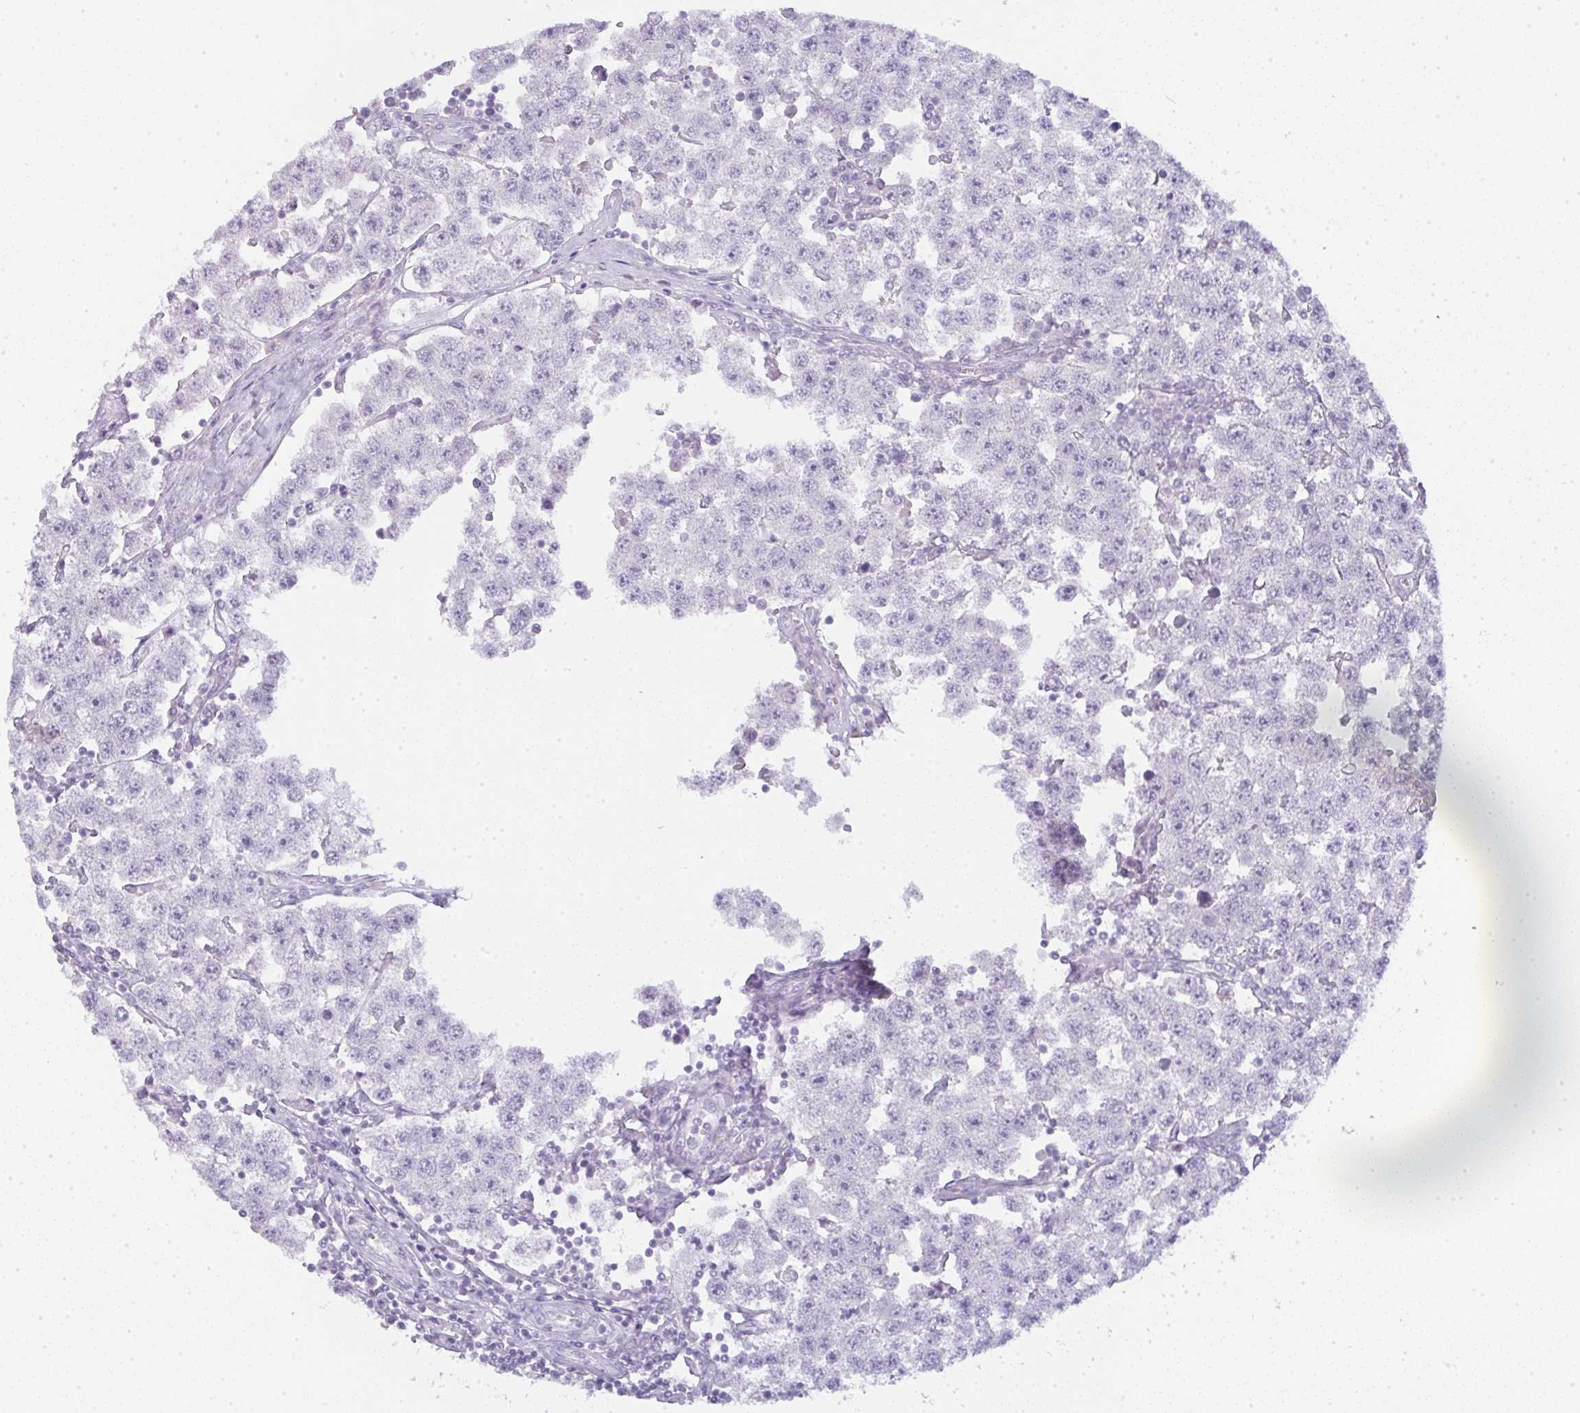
{"staining": {"intensity": "negative", "quantity": "none", "location": "none"}, "tissue": "testis cancer", "cell_type": "Tumor cells", "image_type": "cancer", "snomed": [{"axis": "morphology", "description": "Seminoma, NOS"}, {"axis": "topography", "description": "Testis"}], "caption": "This is an IHC micrograph of human testis cancer. There is no staining in tumor cells.", "gene": "LPAR4", "patient": {"sex": "male", "age": 34}}